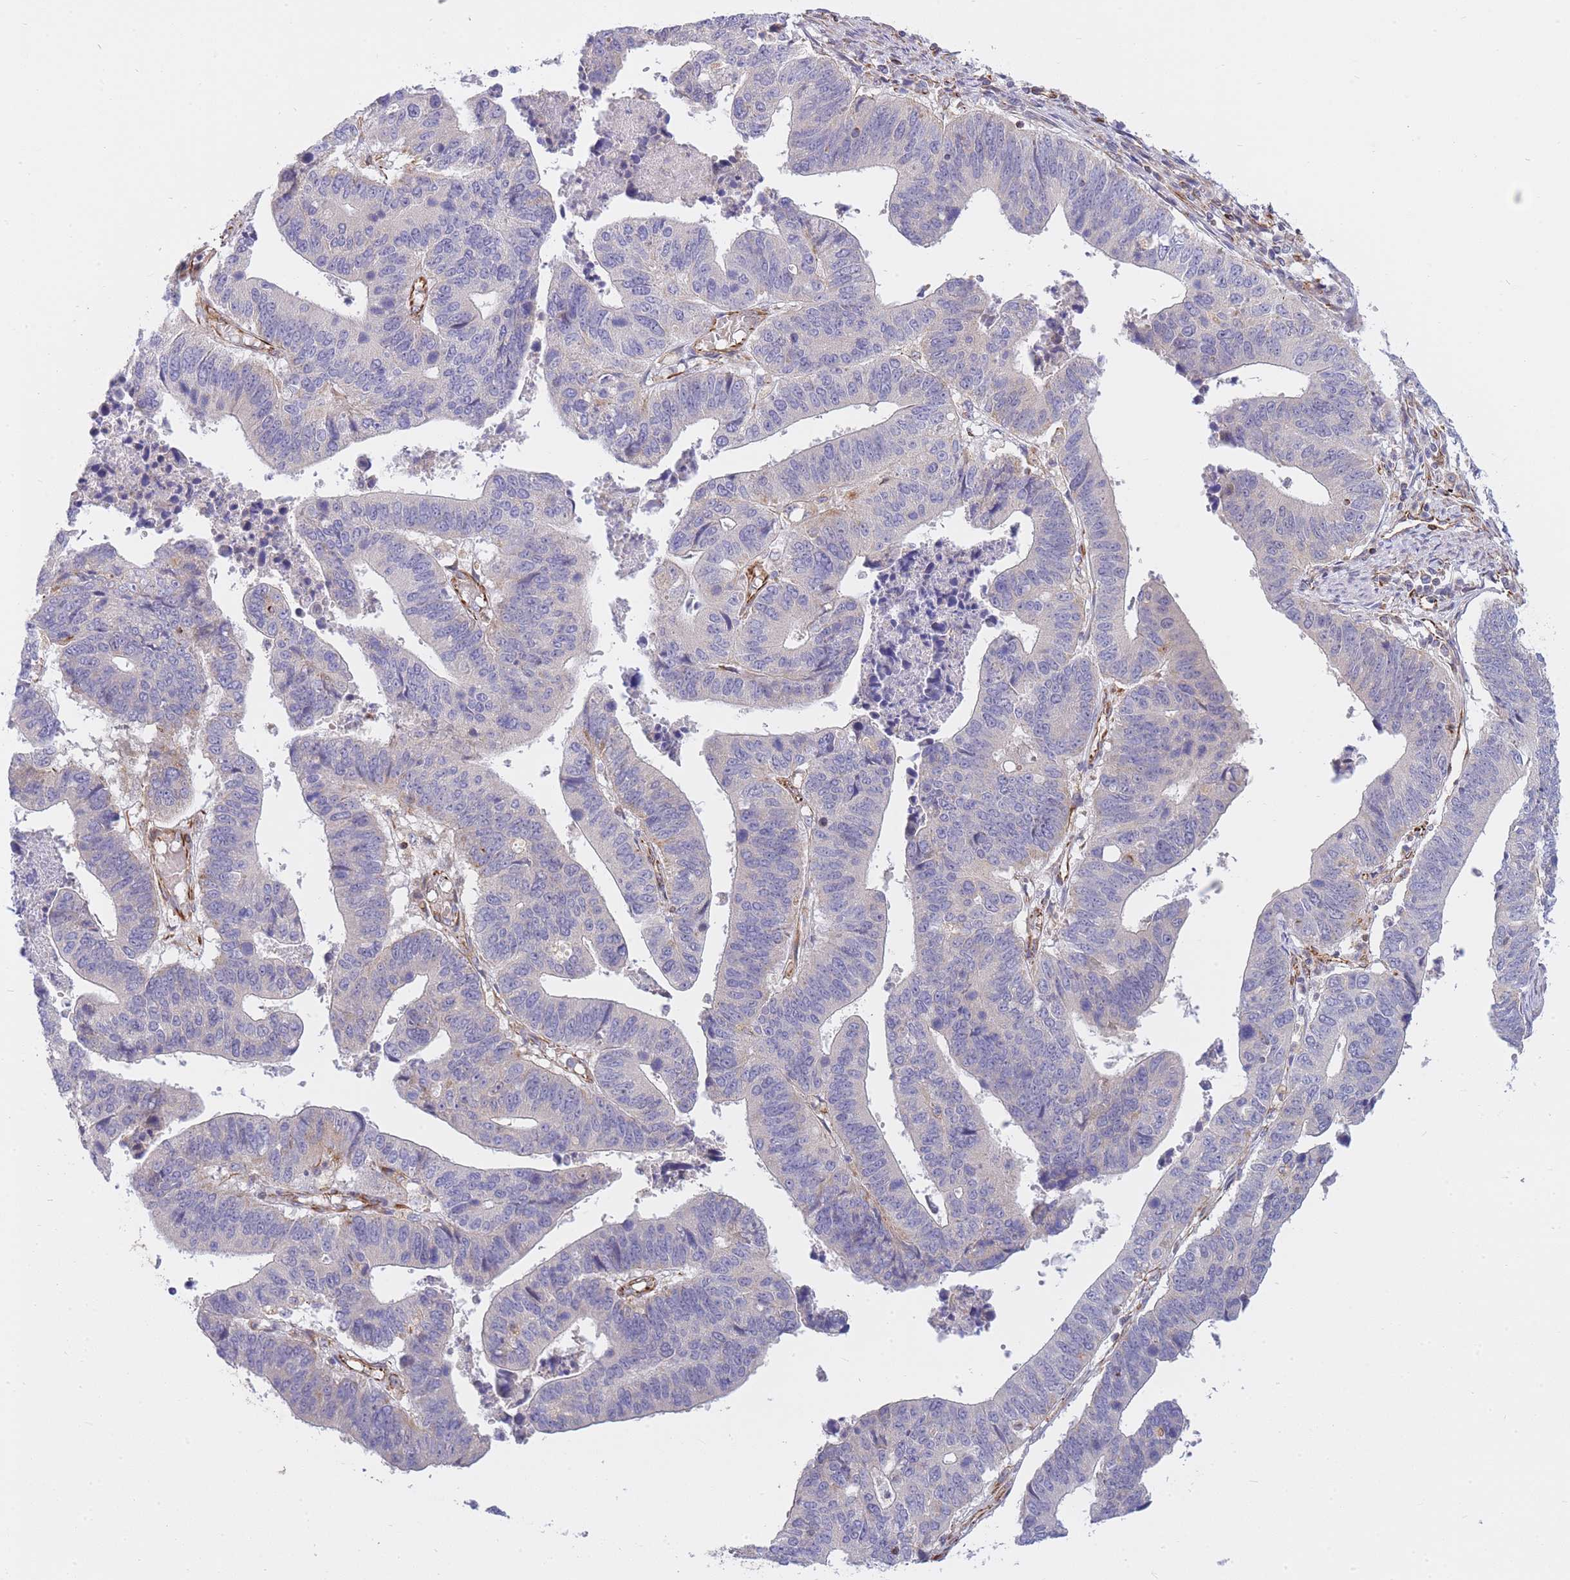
{"staining": {"intensity": "negative", "quantity": "none", "location": "none"}, "tissue": "stomach cancer", "cell_type": "Tumor cells", "image_type": "cancer", "snomed": [{"axis": "morphology", "description": "Adenocarcinoma, NOS"}, {"axis": "topography", "description": "Stomach"}], "caption": "Immunohistochemistry (IHC) of adenocarcinoma (stomach) shows no positivity in tumor cells. (DAB immunohistochemistry (IHC), high magnification).", "gene": "ECPAS", "patient": {"sex": "male", "age": 59}}